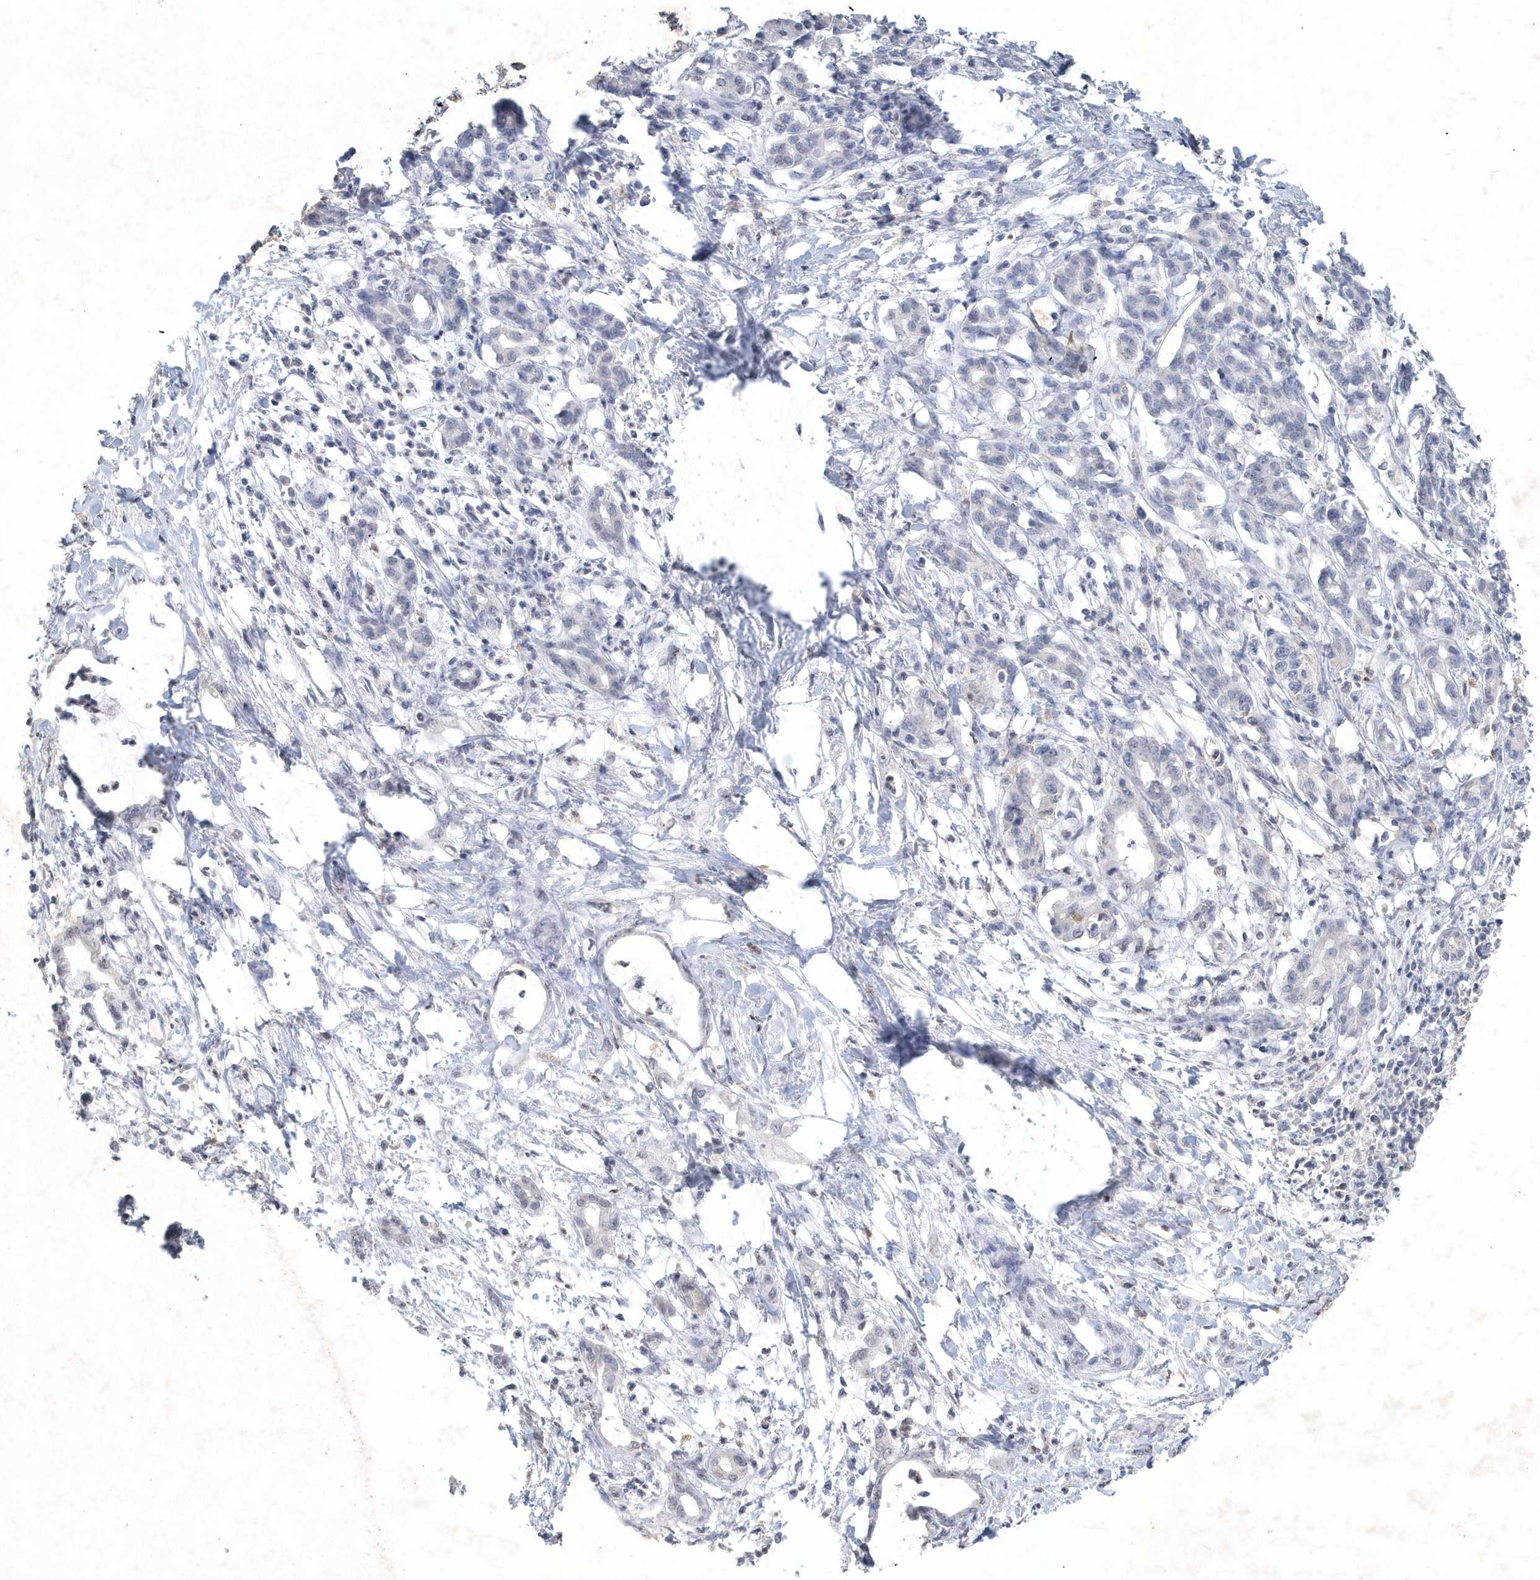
{"staining": {"intensity": "negative", "quantity": "none", "location": "none"}, "tissue": "pancreatic cancer", "cell_type": "Tumor cells", "image_type": "cancer", "snomed": [{"axis": "morphology", "description": "Adenocarcinoma, NOS"}, {"axis": "topography", "description": "Pancreas"}], "caption": "Immunohistochemistry (IHC) micrograph of neoplastic tissue: human adenocarcinoma (pancreatic) stained with DAB demonstrates no significant protein expression in tumor cells.", "gene": "PDCD1", "patient": {"sex": "female", "age": 55}}